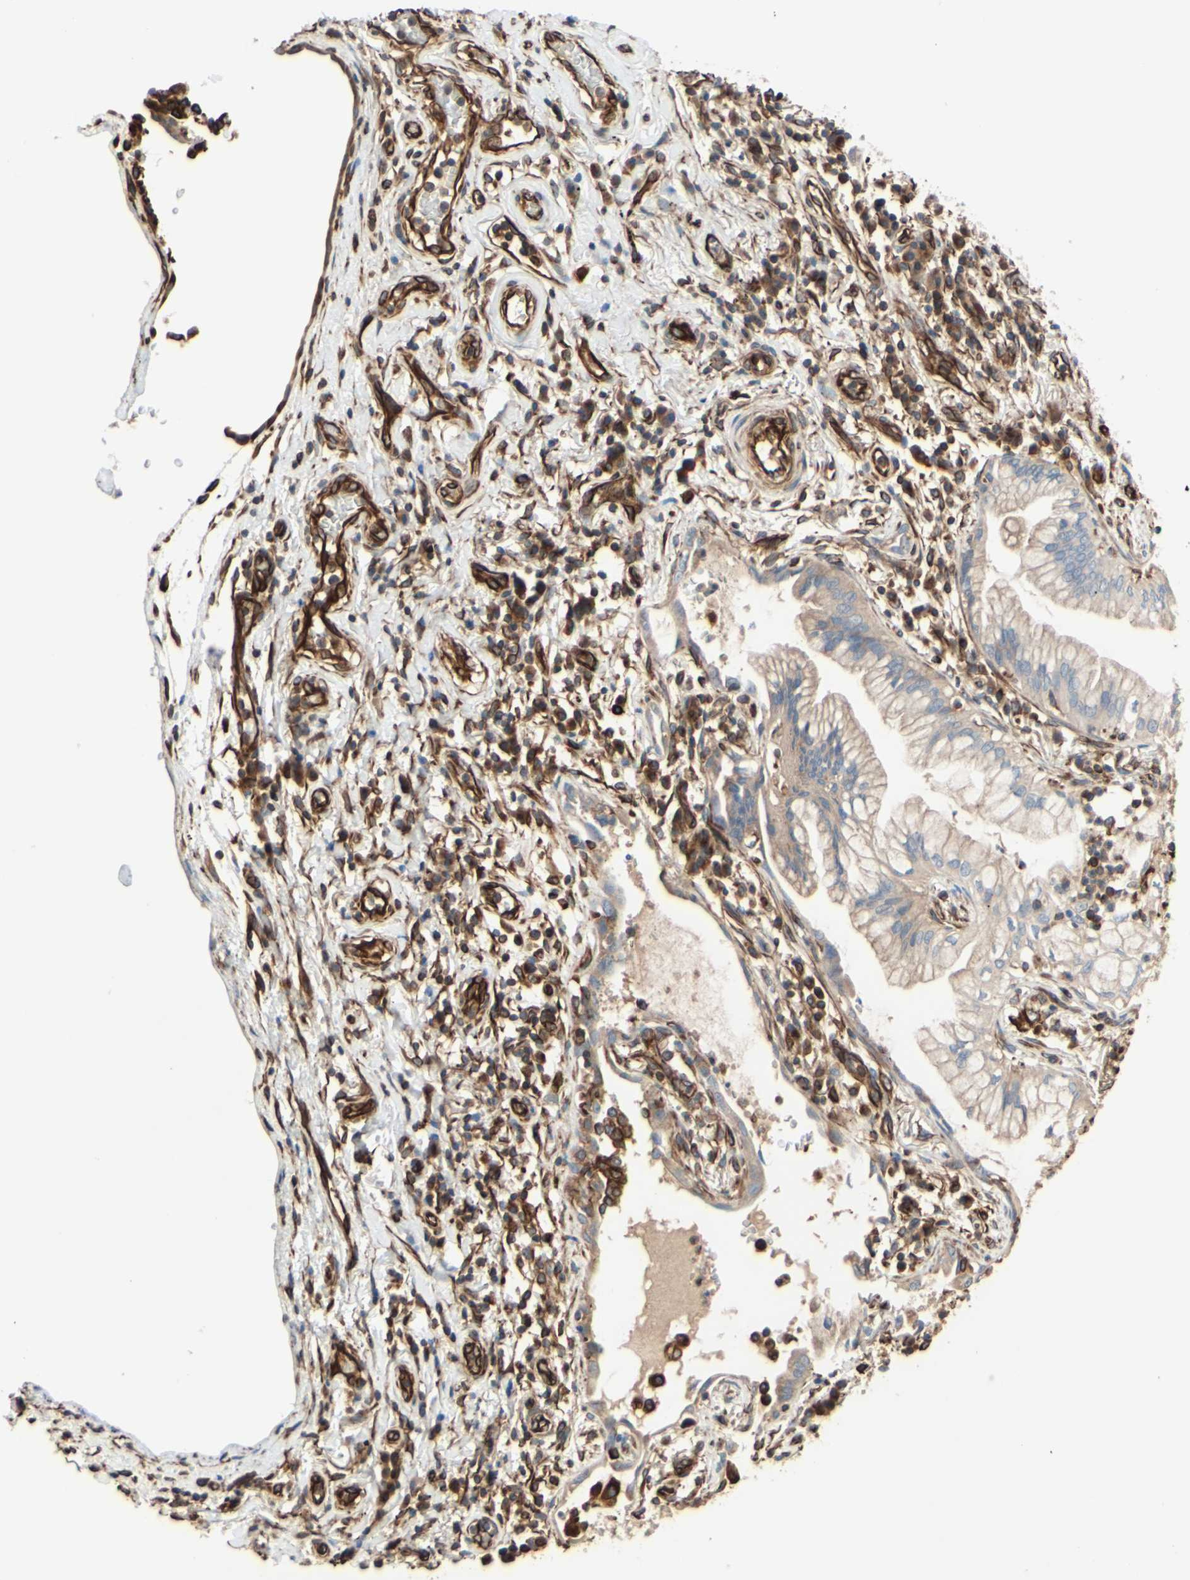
{"staining": {"intensity": "weak", "quantity": "25%-75%", "location": "cytoplasmic/membranous"}, "tissue": "lung cancer", "cell_type": "Tumor cells", "image_type": "cancer", "snomed": [{"axis": "morphology", "description": "Adenocarcinoma, NOS"}, {"axis": "topography", "description": "Lung"}], "caption": "Human lung adenocarcinoma stained for a protein (brown) shows weak cytoplasmic/membranous positive staining in approximately 25%-75% of tumor cells.", "gene": "TRAF2", "patient": {"sex": "female", "age": 70}}